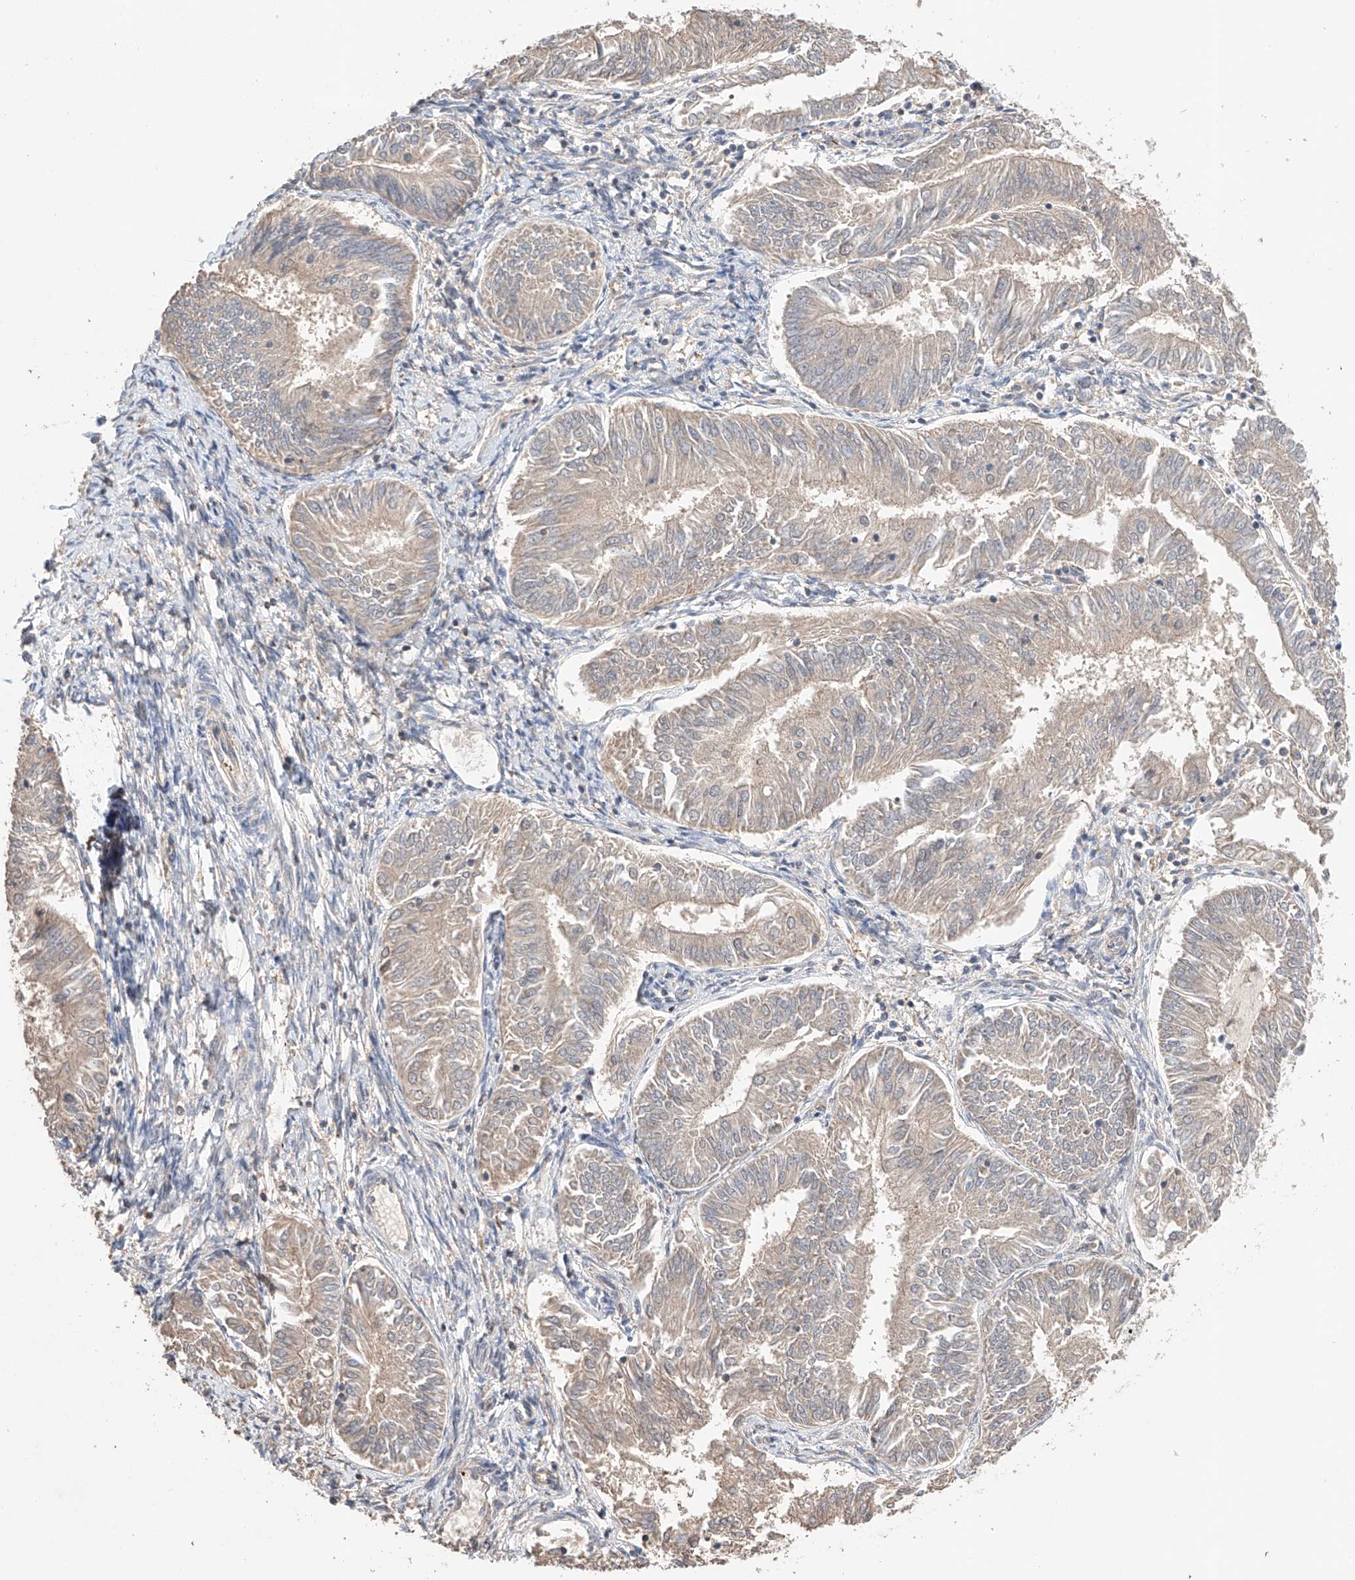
{"staining": {"intensity": "negative", "quantity": "none", "location": "none"}, "tissue": "endometrial cancer", "cell_type": "Tumor cells", "image_type": "cancer", "snomed": [{"axis": "morphology", "description": "Adenocarcinoma, NOS"}, {"axis": "topography", "description": "Endometrium"}], "caption": "A high-resolution photomicrograph shows immunohistochemistry staining of adenocarcinoma (endometrial), which demonstrates no significant staining in tumor cells.", "gene": "ZFHX2", "patient": {"sex": "female", "age": 58}}